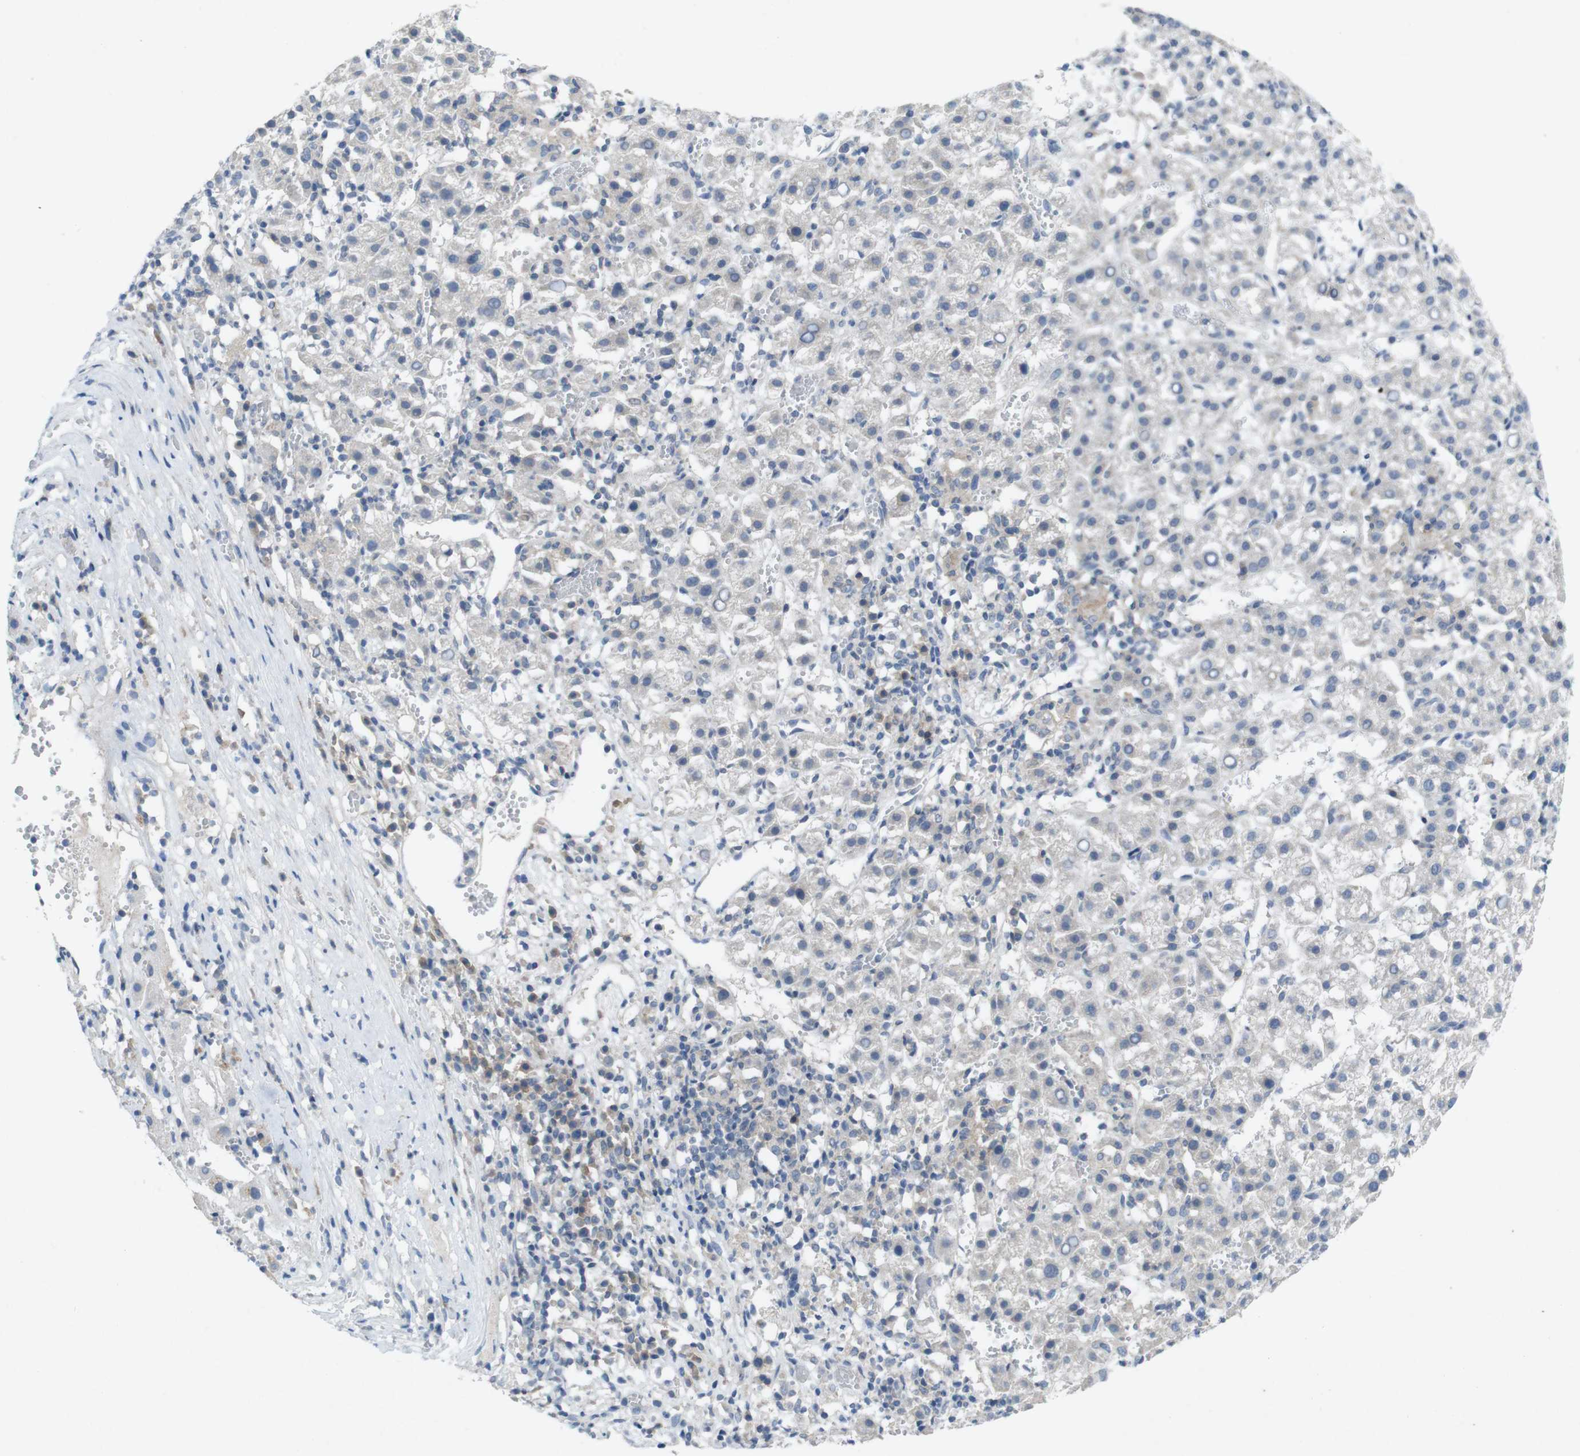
{"staining": {"intensity": "negative", "quantity": "none", "location": "none"}, "tissue": "liver cancer", "cell_type": "Tumor cells", "image_type": "cancer", "snomed": [{"axis": "morphology", "description": "Carcinoma, Hepatocellular, NOS"}, {"axis": "topography", "description": "Liver"}], "caption": "An IHC histopathology image of liver cancer is shown. There is no staining in tumor cells of liver cancer.", "gene": "SLAMF7", "patient": {"sex": "female", "age": 58}}